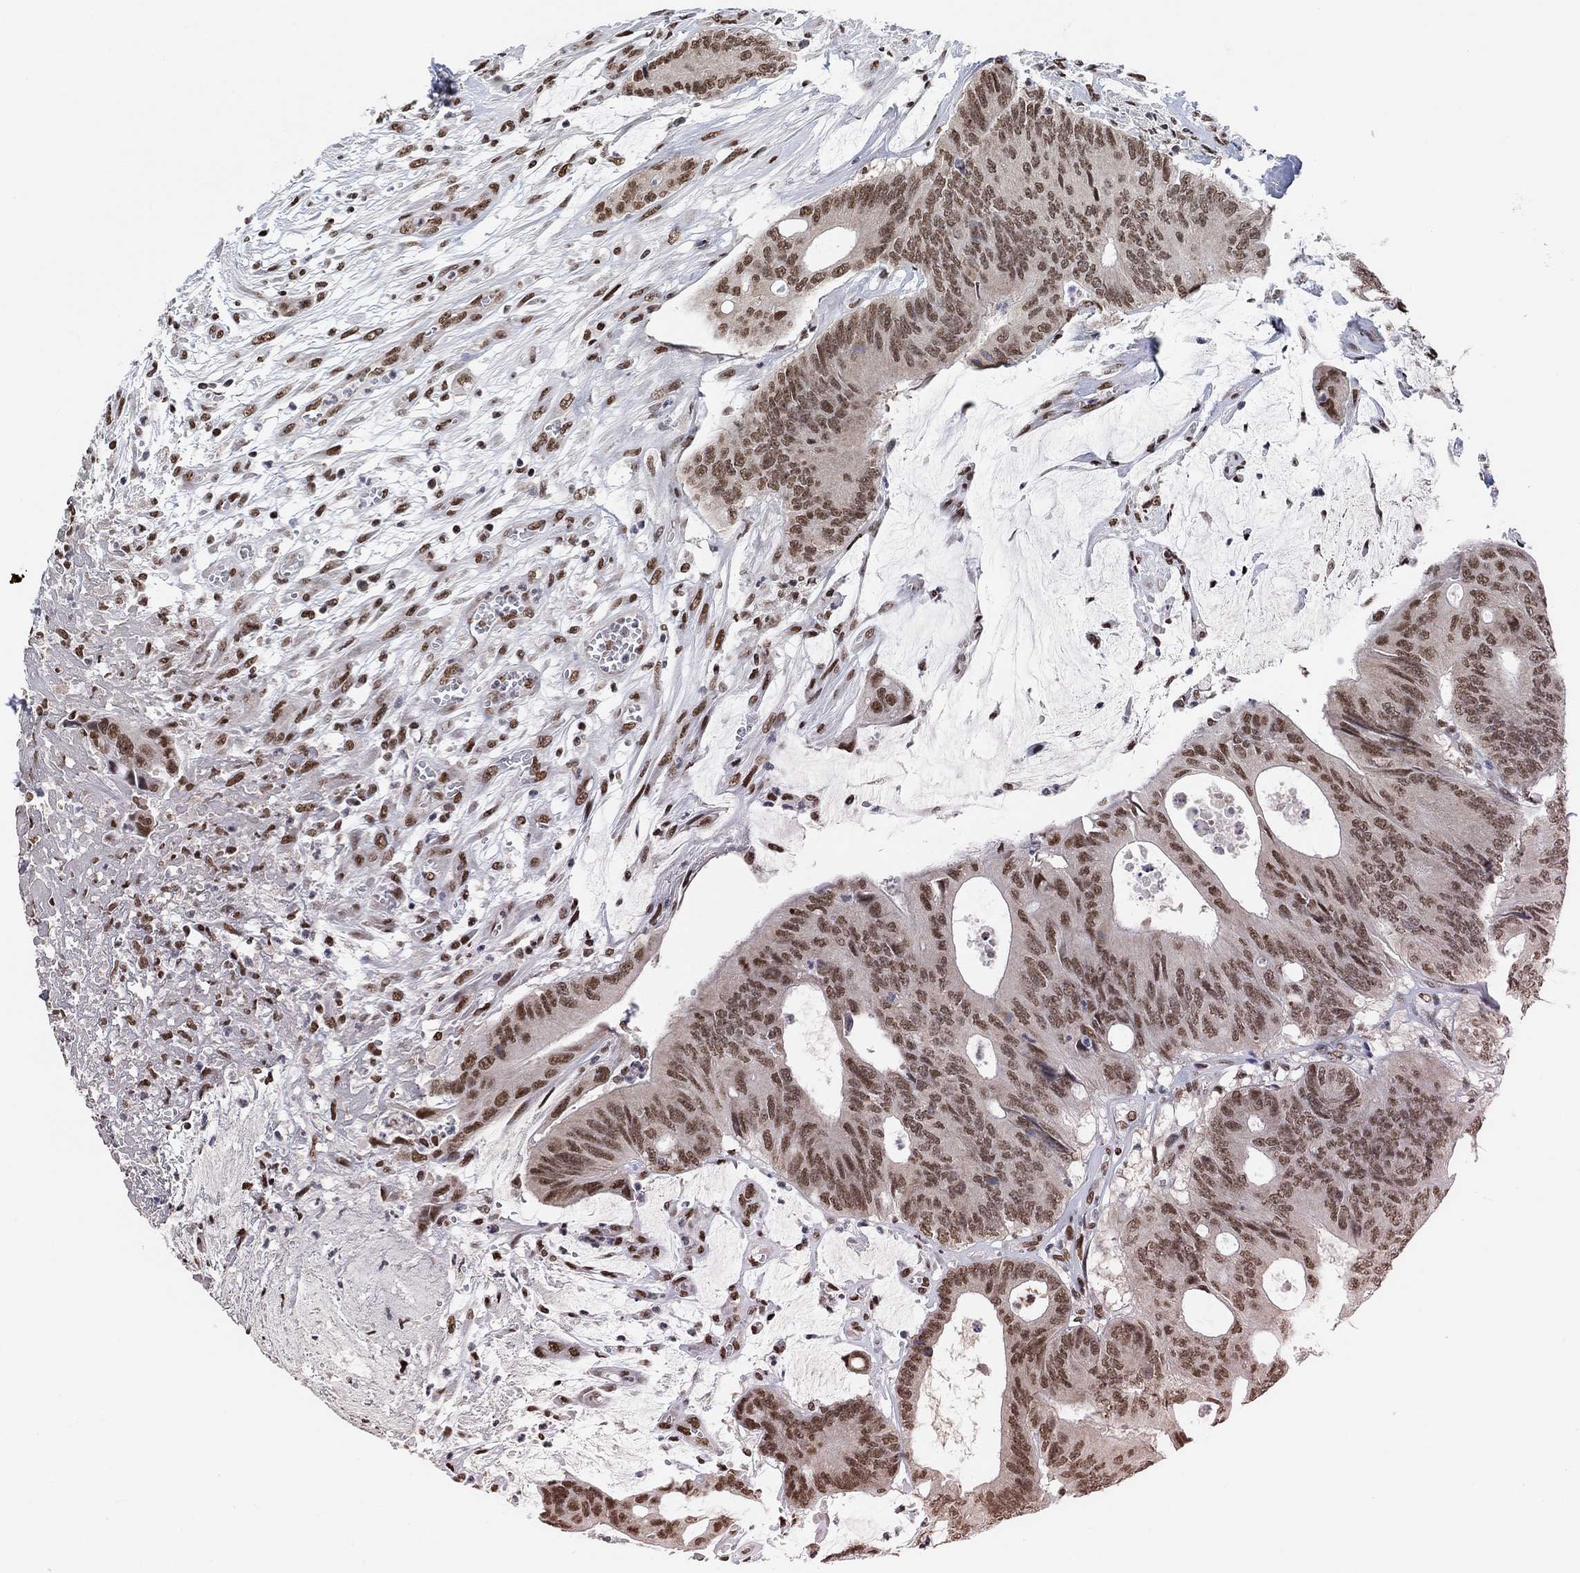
{"staining": {"intensity": "moderate", "quantity": ">75%", "location": "nuclear"}, "tissue": "colorectal cancer", "cell_type": "Tumor cells", "image_type": "cancer", "snomed": [{"axis": "morphology", "description": "Normal tissue, NOS"}, {"axis": "morphology", "description": "Adenocarcinoma, NOS"}, {"axis": "topography", "description": "Colon"}], "caption": "This is a histology image of immunohistochemistry staining of adenocarcinoma (colorectal), which shows moderate staining in the nuclear of tumor cells.", "gene": "USP39", "patient": {"sex": "male", "age": 65}}